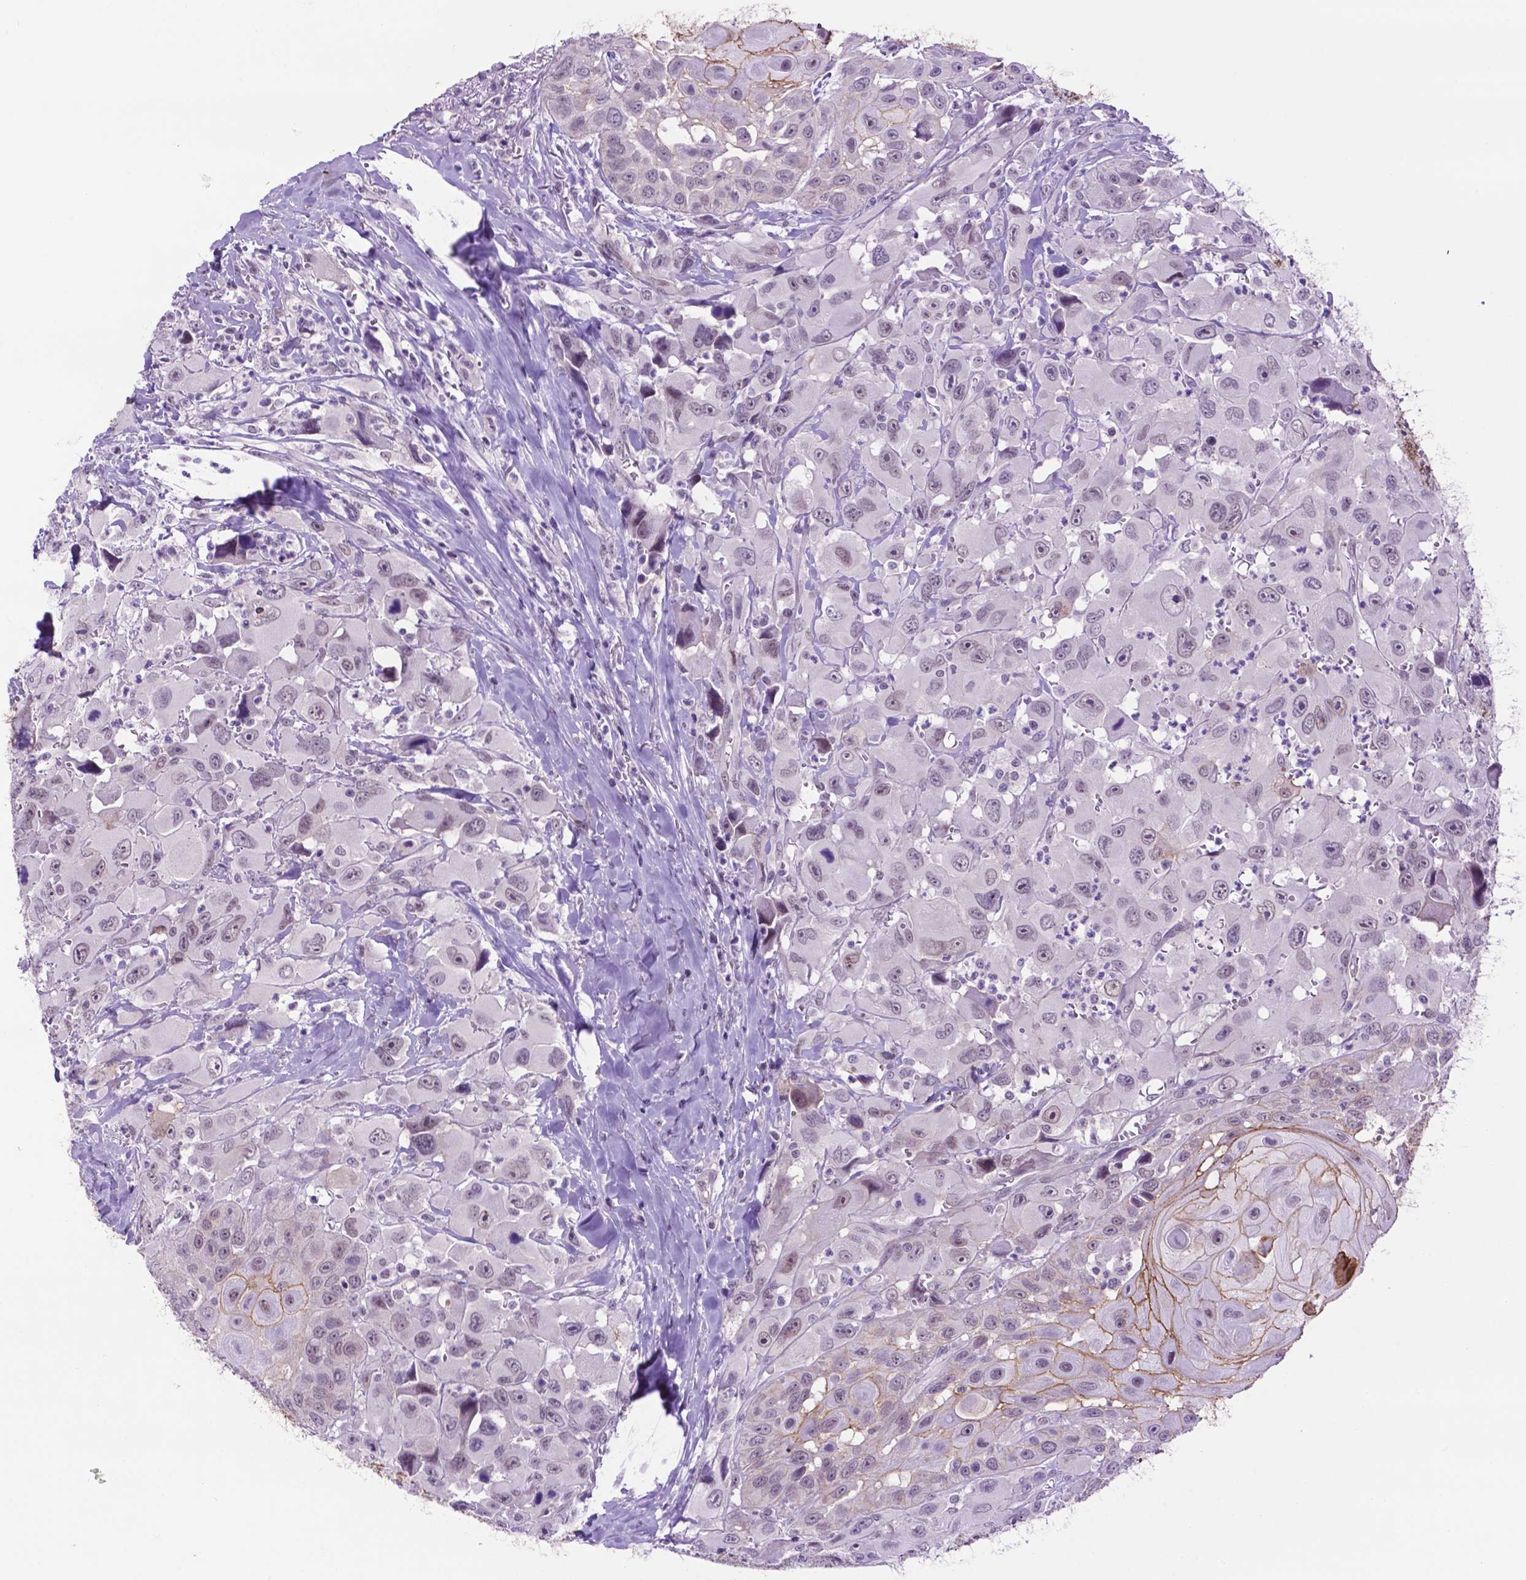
{"staining": {"intensity": "moderate", "quantity": "<25%", "location": "cytoplasmic/membranous"}, "tissue": "head and neck cancer", "cell_type": "Tumor cells", "image_type": "cancer", "snomed": [{"axis": "morphology", "description": "Squamous cell carcinoma, NOS"}, {"axis": "morphology", "description": "Squamous cell carcinoma, metastatic, NOS"}, {"axis": "topography", "description": "Oral tissue"}, {"axis": "topography", "description": "Head-Neck"}], "caption": "Head and neck squamous cell carcinoma was stained to show a protein in brown. There is low levels of moderate cytoplasmic/membranous positivity in approximately <25% of tumor cells.", "gene": "TACSTD2", "patient": {"sex": "female", "age": 85}}